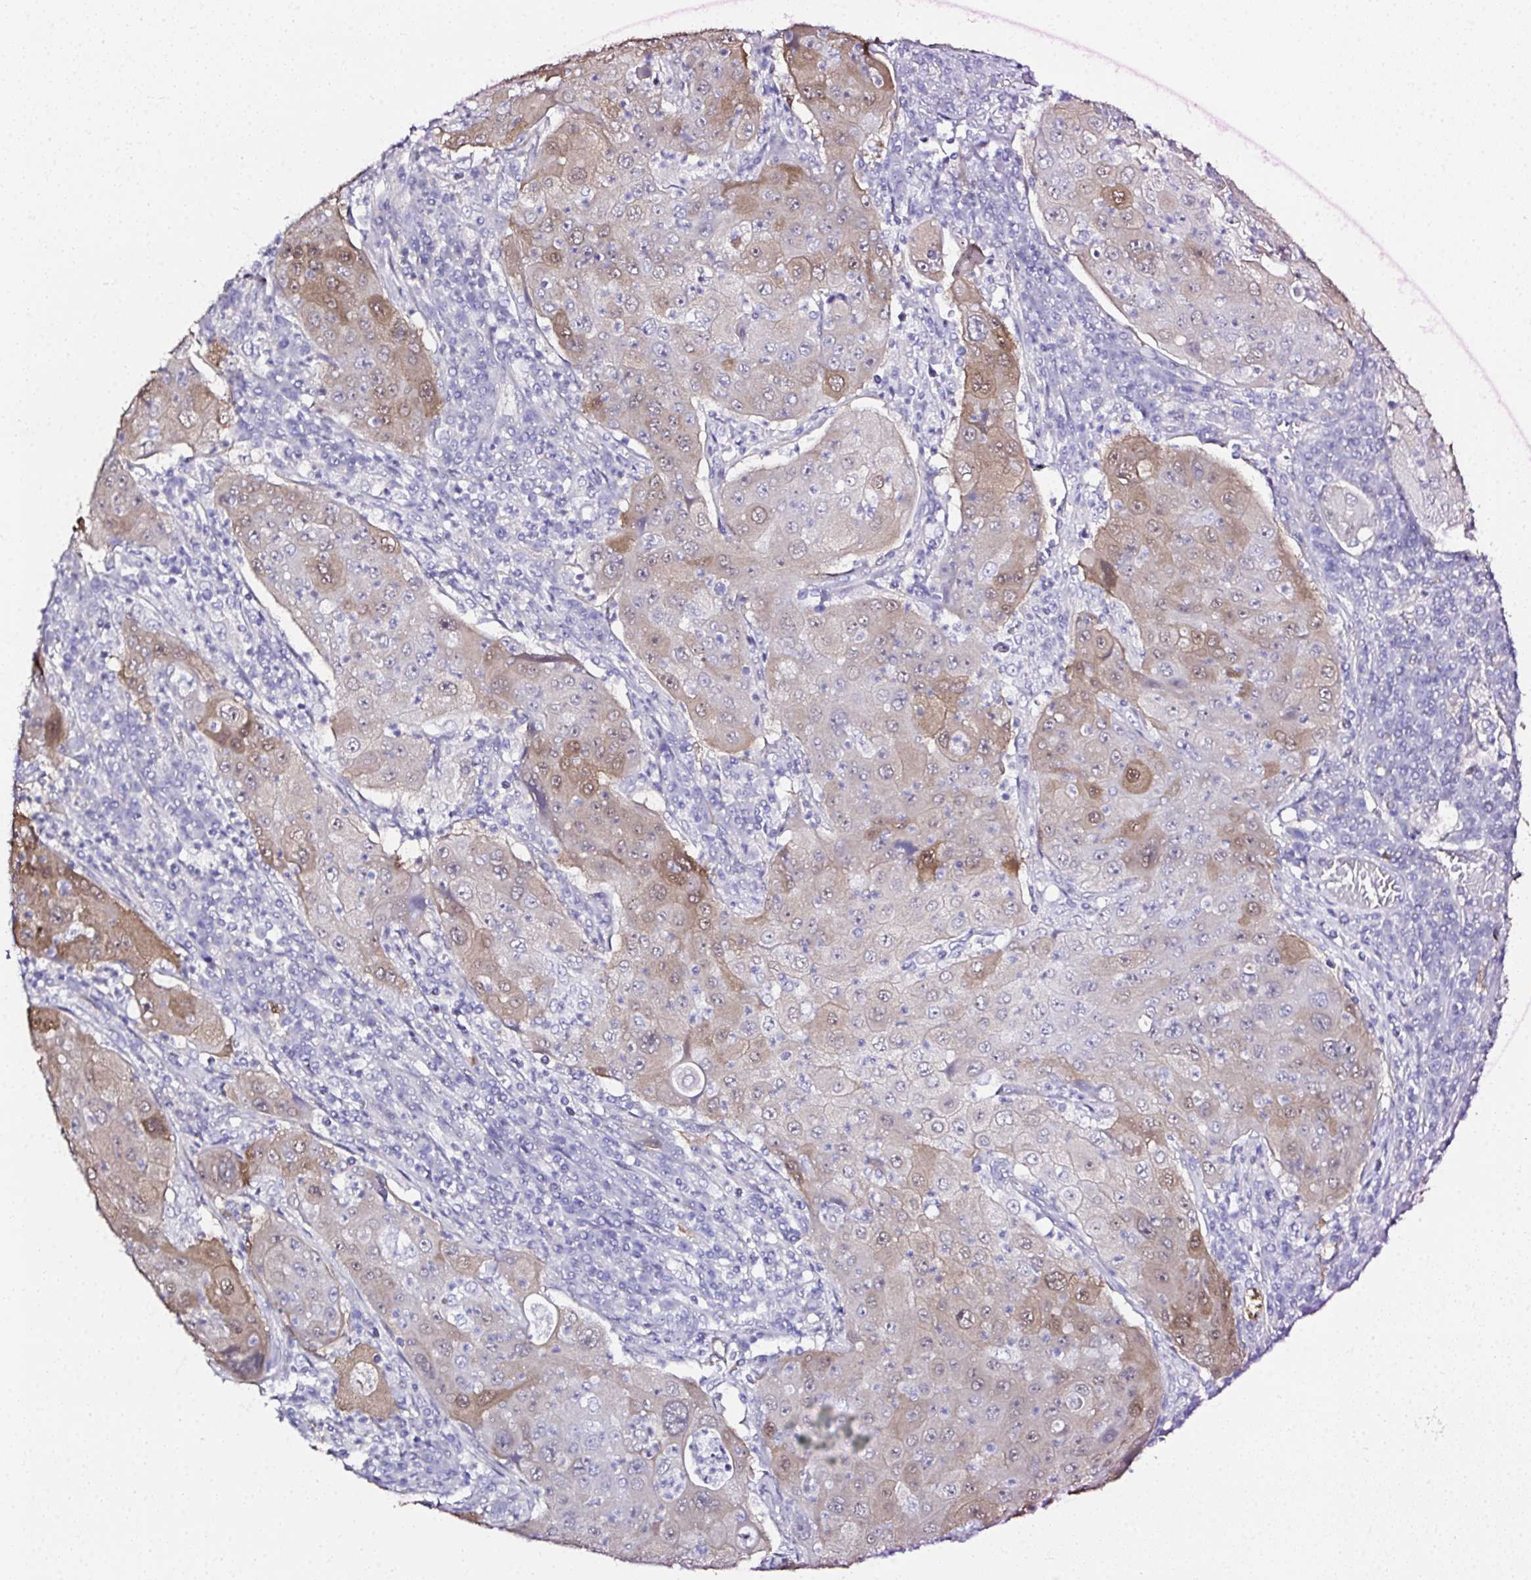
{"staining": {"intensity": "weak", "quantity": "<25%", "location": "cytoplasmic/membranous,nuclear"}, "tissue": "lung cancer", "cell_type": "Tumor cells", "image_type": "cancer", "snomed": [{"axis": "morphology", "description": "Squamous cell carcinoma, NOS"}, {"axis": "topography", "description": "Lung"}], "caption": "Tumor cells are negative for brown protein staining in lung cancer (squamous cell carcinoma). Nuclei are stained in blue.", "gene": "RBP1", "patient": {"sex": "female", "age": 59}}